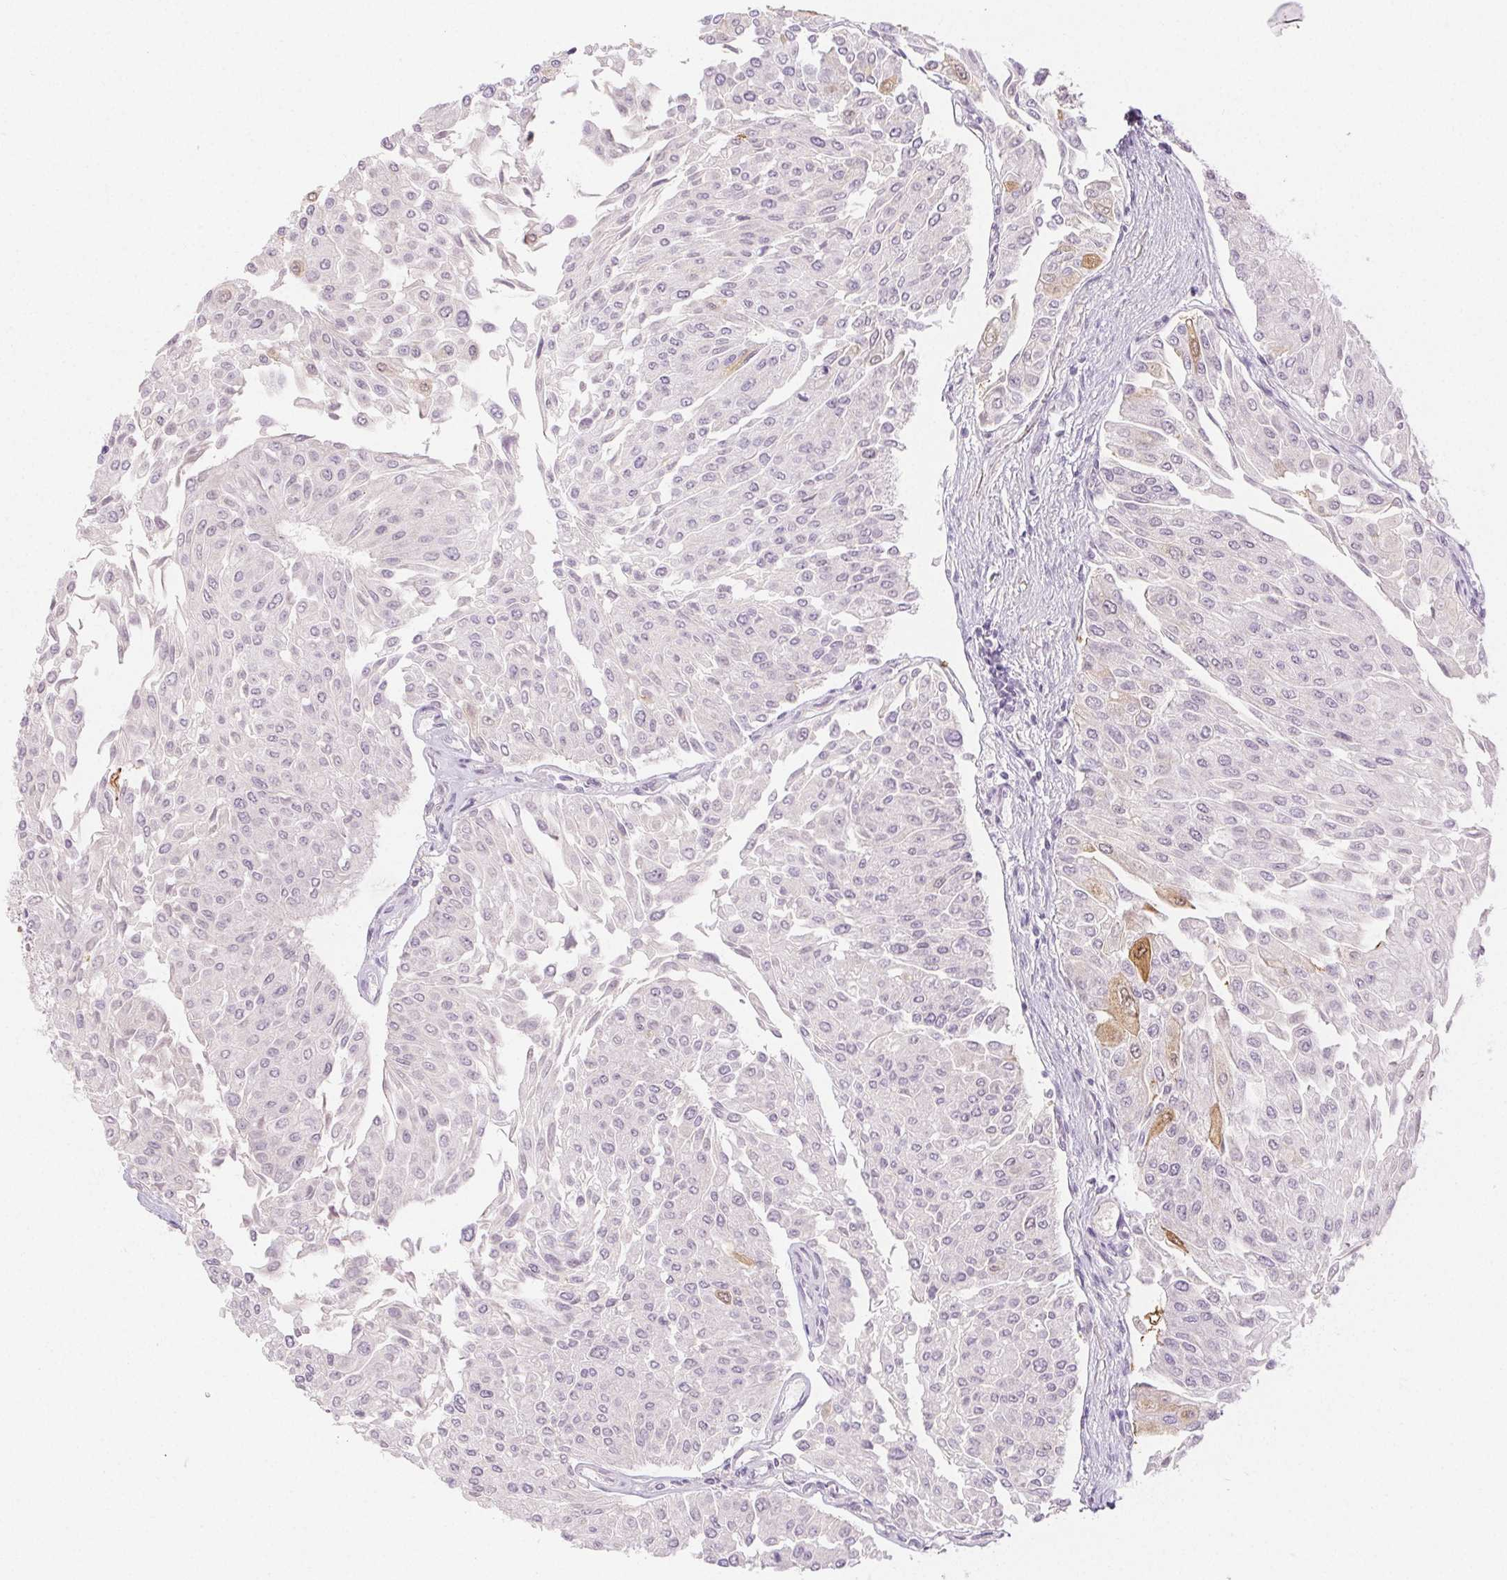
{"staining": {"intensity": "moderate", "quantity": "<25%", "location": "cytoplasmic/membranous,nuclear"}, "tissue": "urothelial cancer", "cell_type": "Tumor cells", "image_type": "cancer", "snomed": [{"axis": "morphology", "description": "Urothelial carcinoma, NOS"}, {"axis": "topography", "description": "Urinary bladder"}], "caption": "A brown stain shows moderate cytoplasmic/membranous and nuclear positivity of a protein in human transitional cell carcinoma tumor cells.", "gene": "SPRR3", "patient": {"sex": "male", "age": 67}}